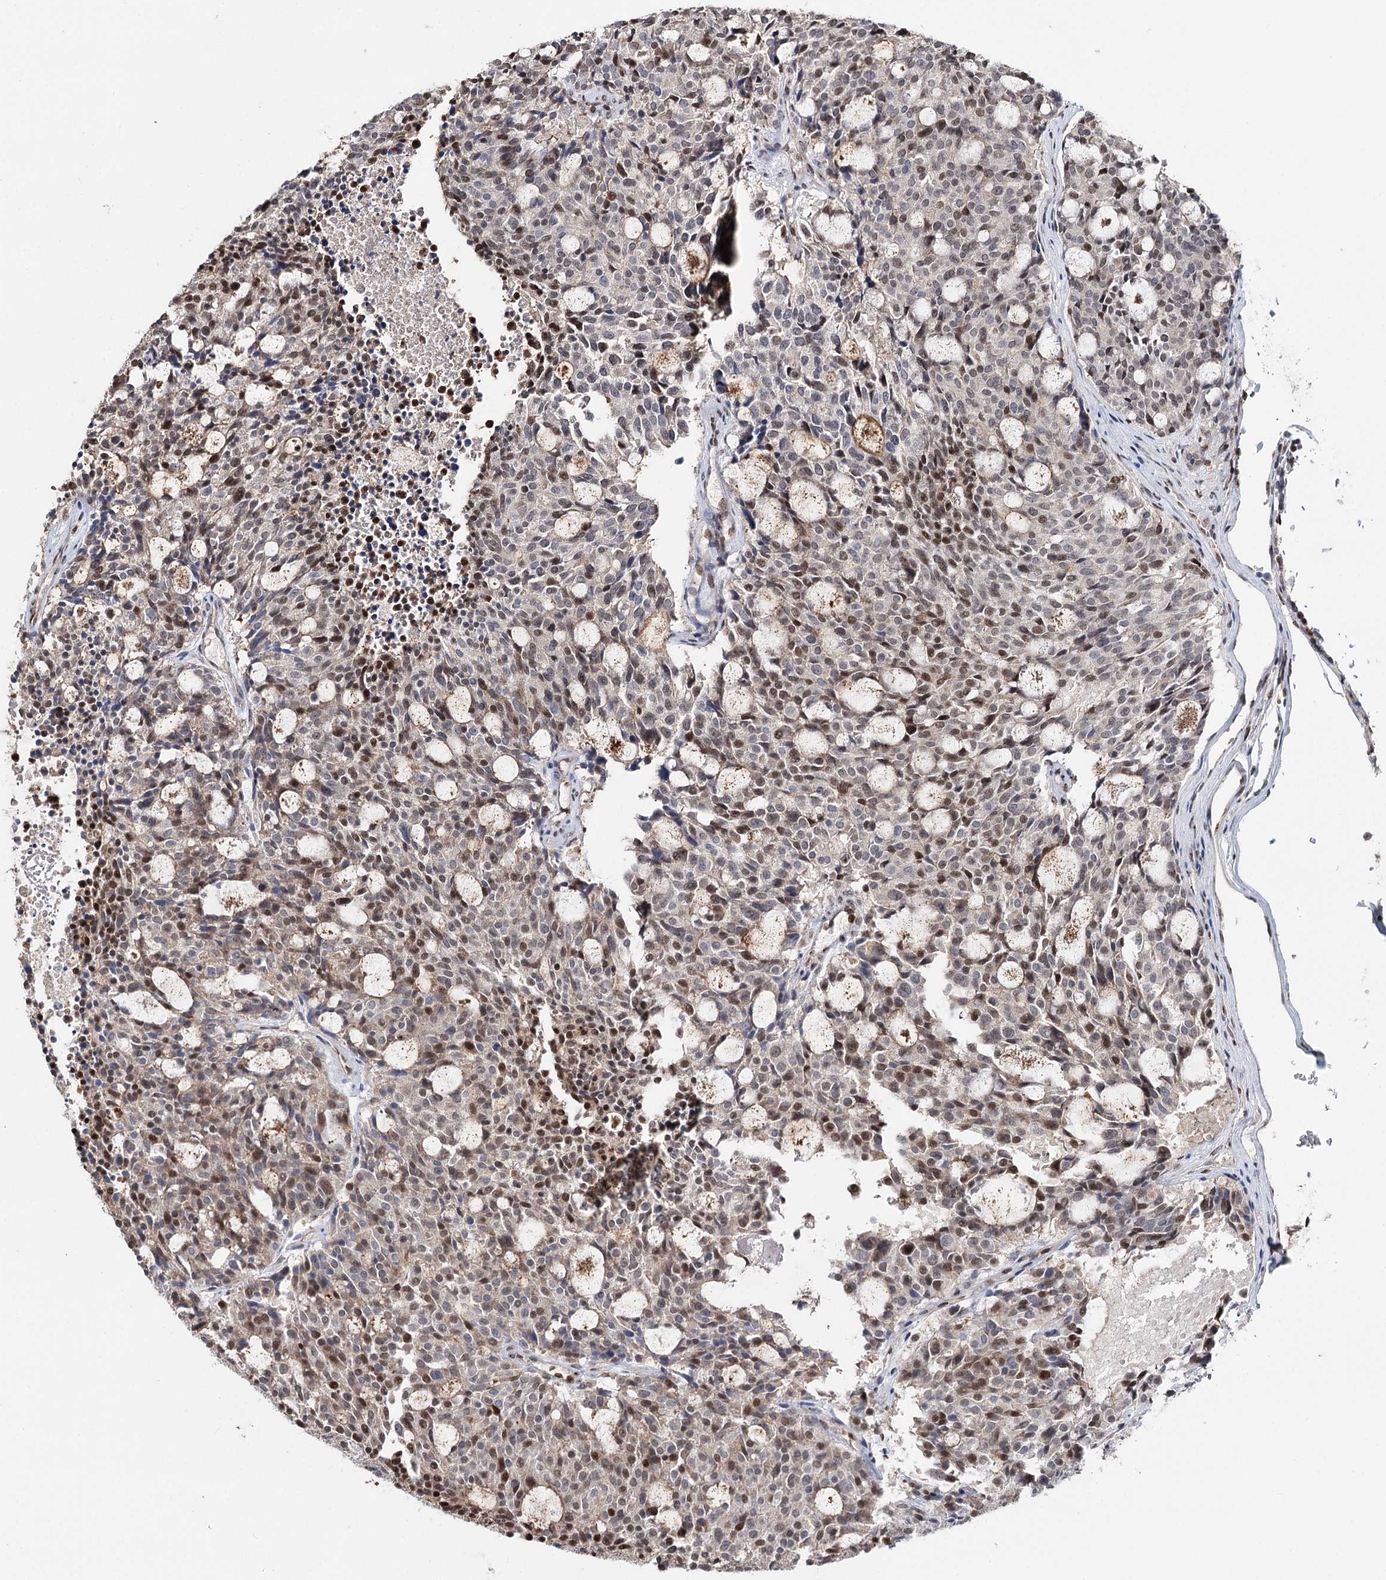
{"staining": {"intensity": "moderate", "quantity": "<25%", "location": "nuclear"}, "tissue": "carcinoid", "cell_type": "Tumor cells", "image_type": "cancer", "snomed": [{"axis": "morphology", "description": "Carcinoid, malignant, NOS"}, {"axis": "topography", "description": "Pancreas"}], "caption": "The histopathology image displays immunohistochemical staining of carcinoid (malignant). There is moderate nuclear positivity is seen in approximately <25% of tumor cells. (DAB (3,3'-diaminobenzidine) IHC with brightfield microscopy, high magnification).", "gene": "RPS27A", "patient": {"sex": "female", "age": 54}}